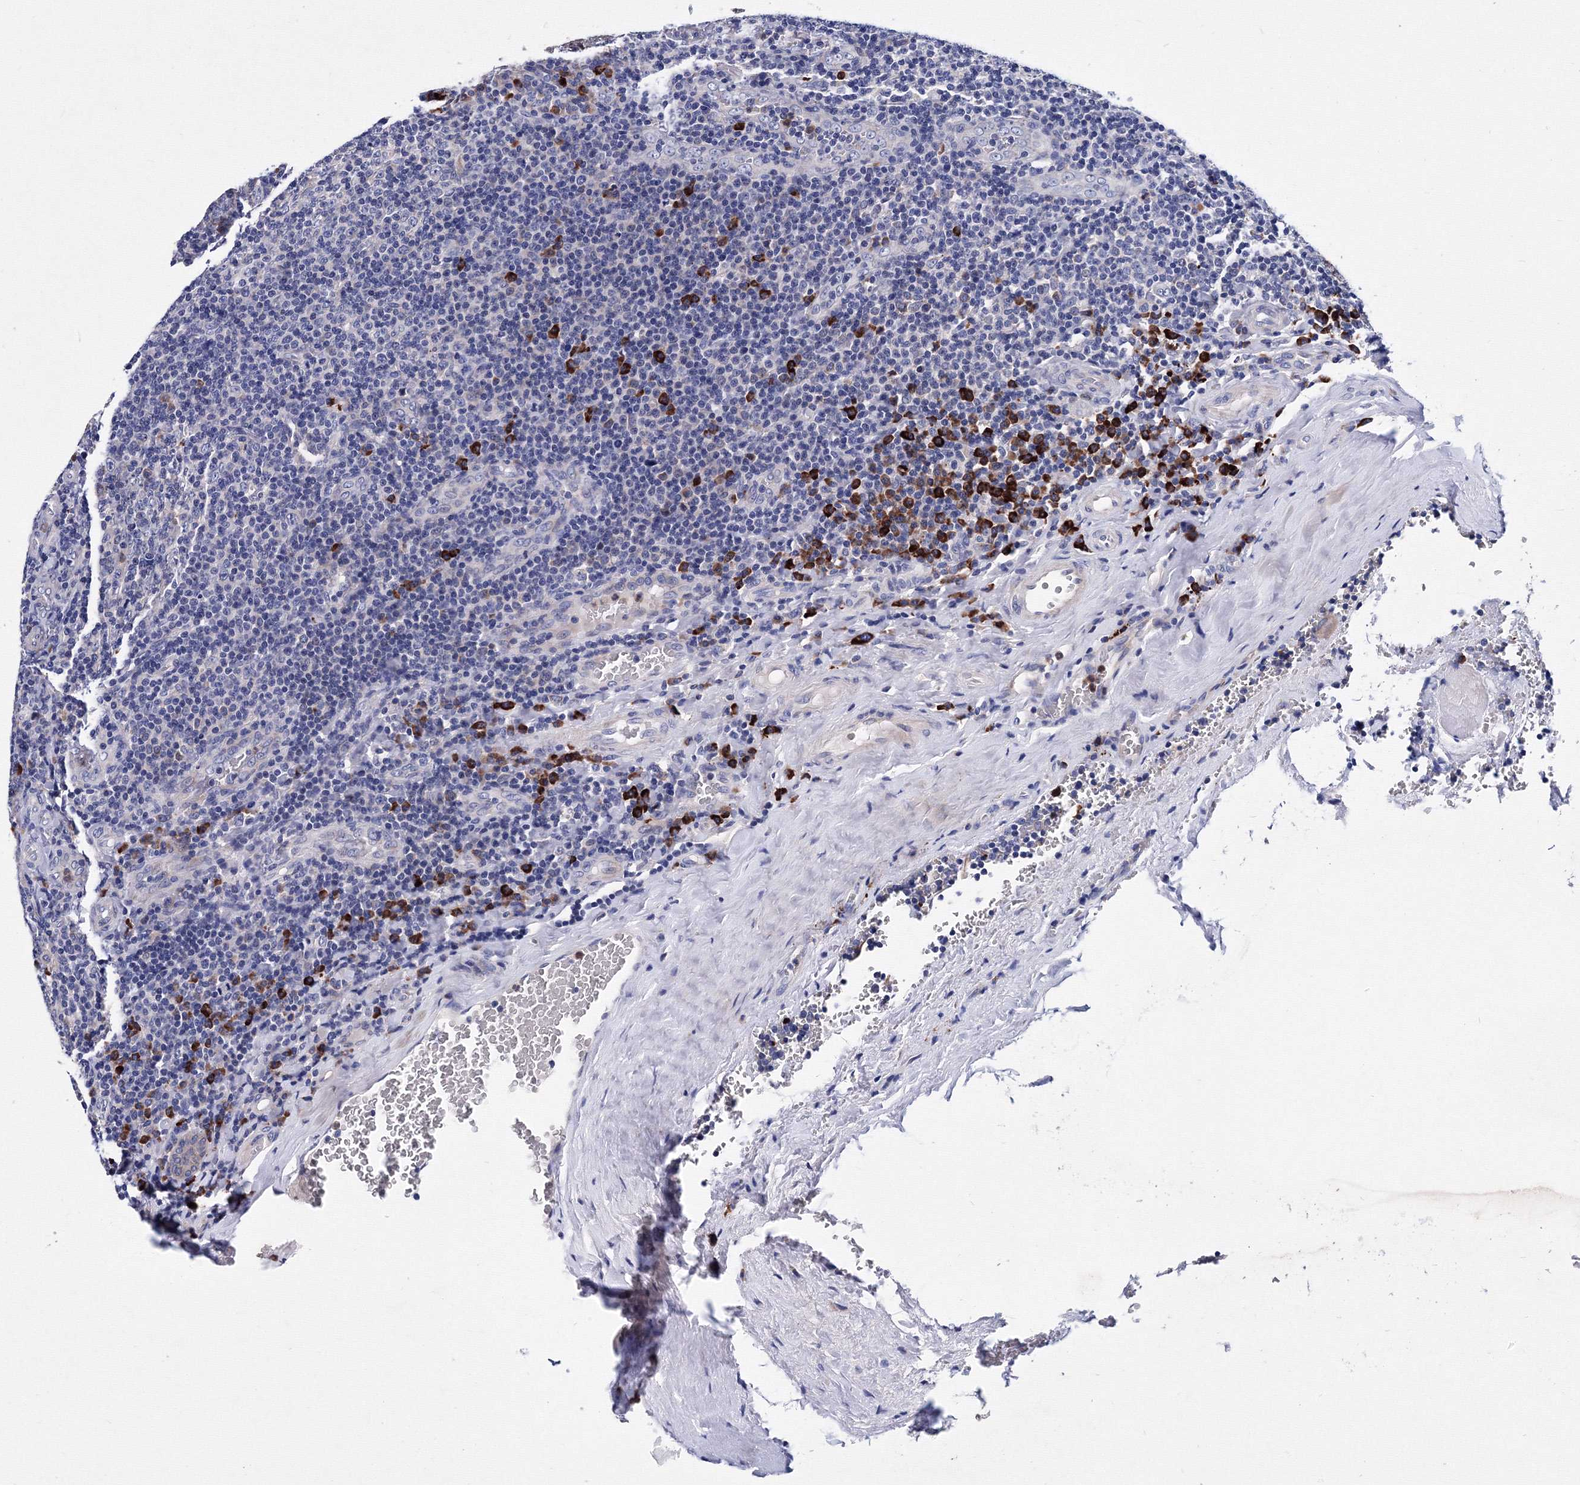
{"staining": {"intensity": "negative", "quantity": "none", "location": "none"}, "tissue": "tonsil", "cell_type": "Germinal center cells", "image_type": "normal", "snomed": [{"axis": "morphology", "description": "Normal tissue, NOS"}, {"axis": "topography", "description": "Tonsil"}], "caption": "This micrograph is of unremarkable tonsil stained with immunohistochemistry to label a protein in brown with the nuclei are counter-stained blue. There is no expression in germinal center cells. (Stains: DAB (3,3'-diaminobenzidine) immunohistochemistry (IHC) with hematoxylin counter stain, Microscopy: brightfield microscopy at high magnification).", "gene": "TRPM2", "patient": {"sex": "male", "age": 17}}